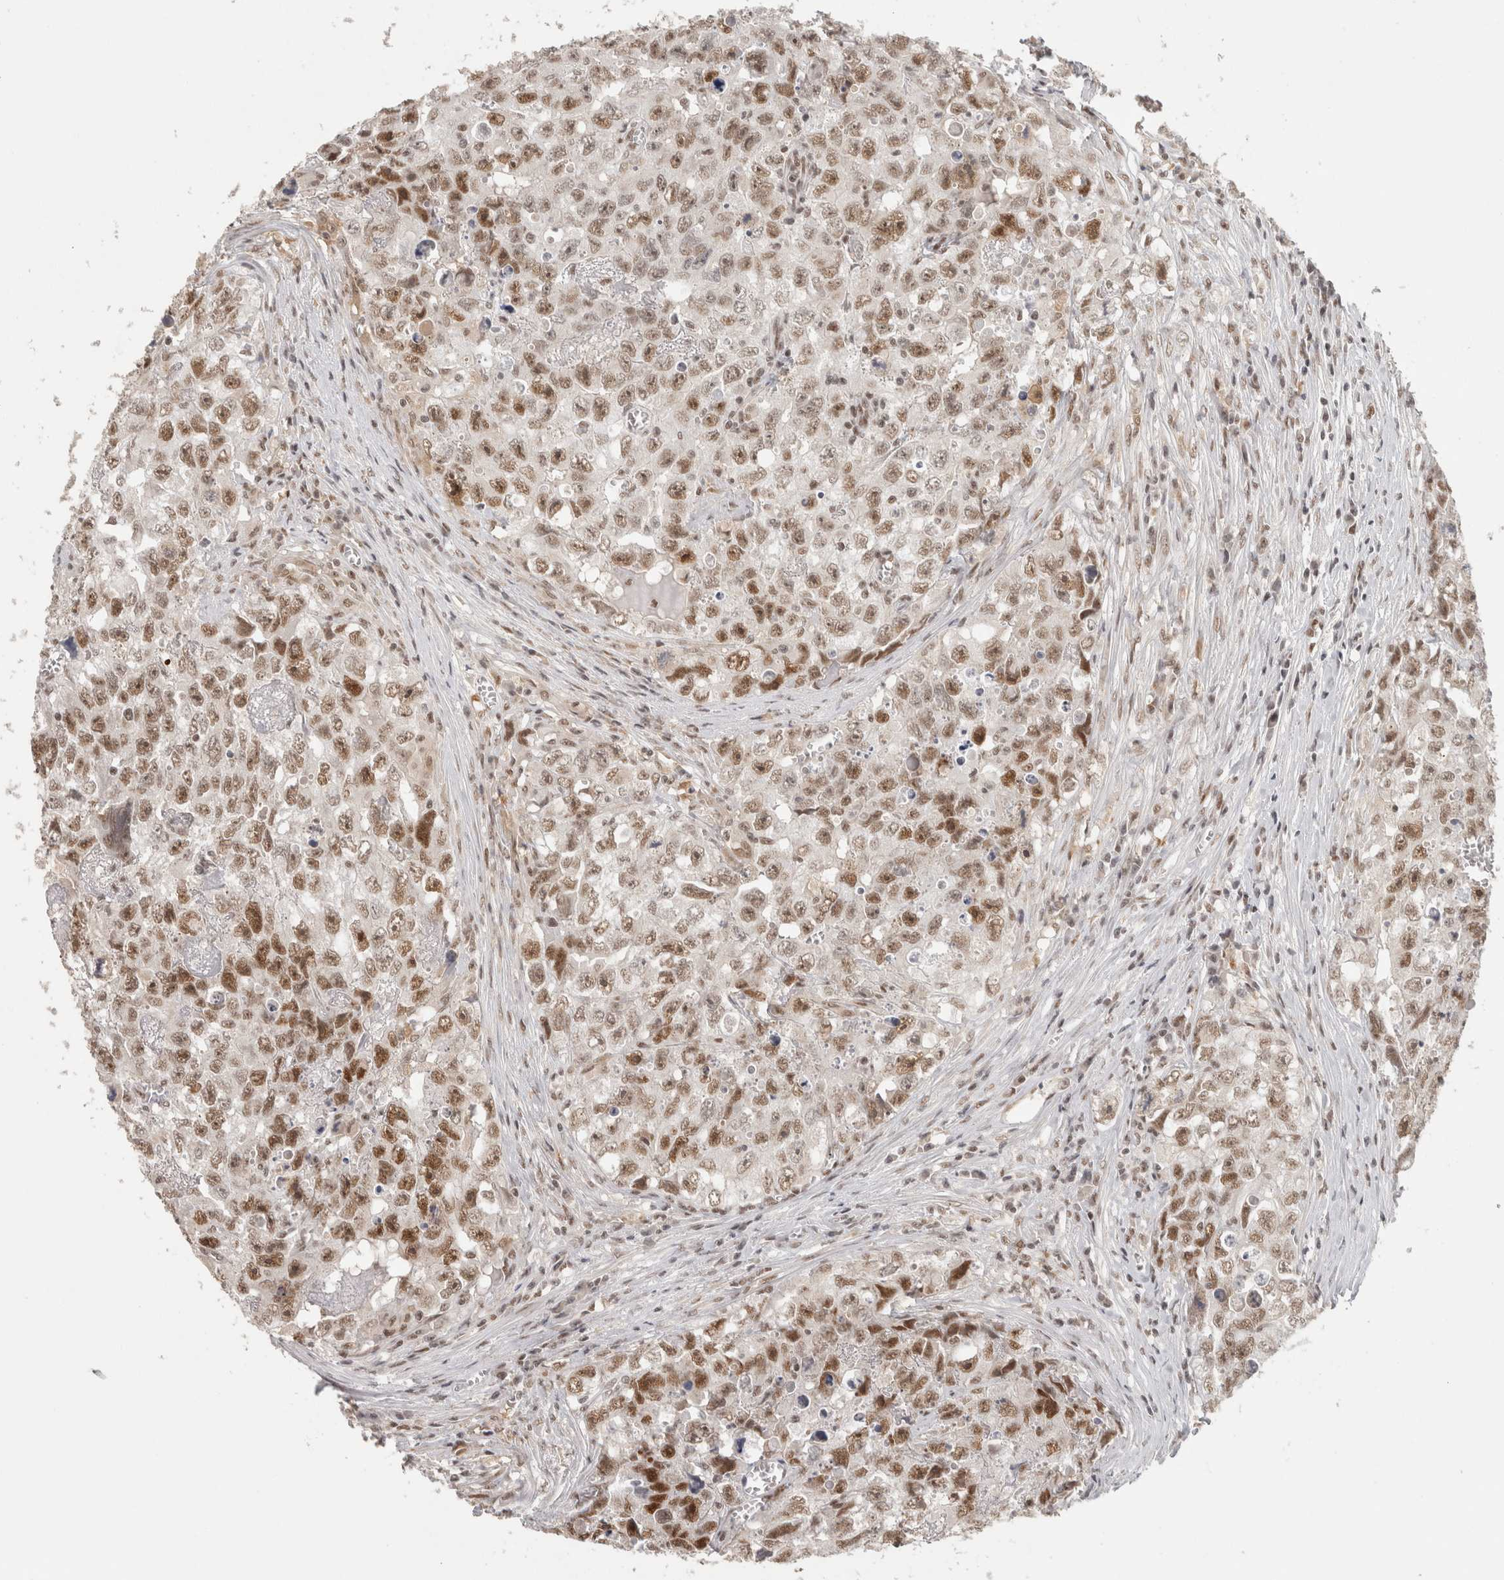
{"staining": {"intensity": "moderate", "quantity": ">75%", "location": "nuclear"}, "tissue": "testis cancer", "cell_type": "Tumor cells", "image_type": "cancer", "snomed": [{"axis": "morphology", "description": "Seminoma, NOS"}, {"axis": "morphology", "description": "Carcinoma, Embryonal, NOS"}, {"axis": "topography", "description": "Testis"}], "caption": "Approximately >75% of tumor cells in testis cancer reveal moderate nuclear protein positivity as visualized by brown immunohistochemical staining.", "gene": "ZNF830", "patient": {"sex": "male", "age": 43}}